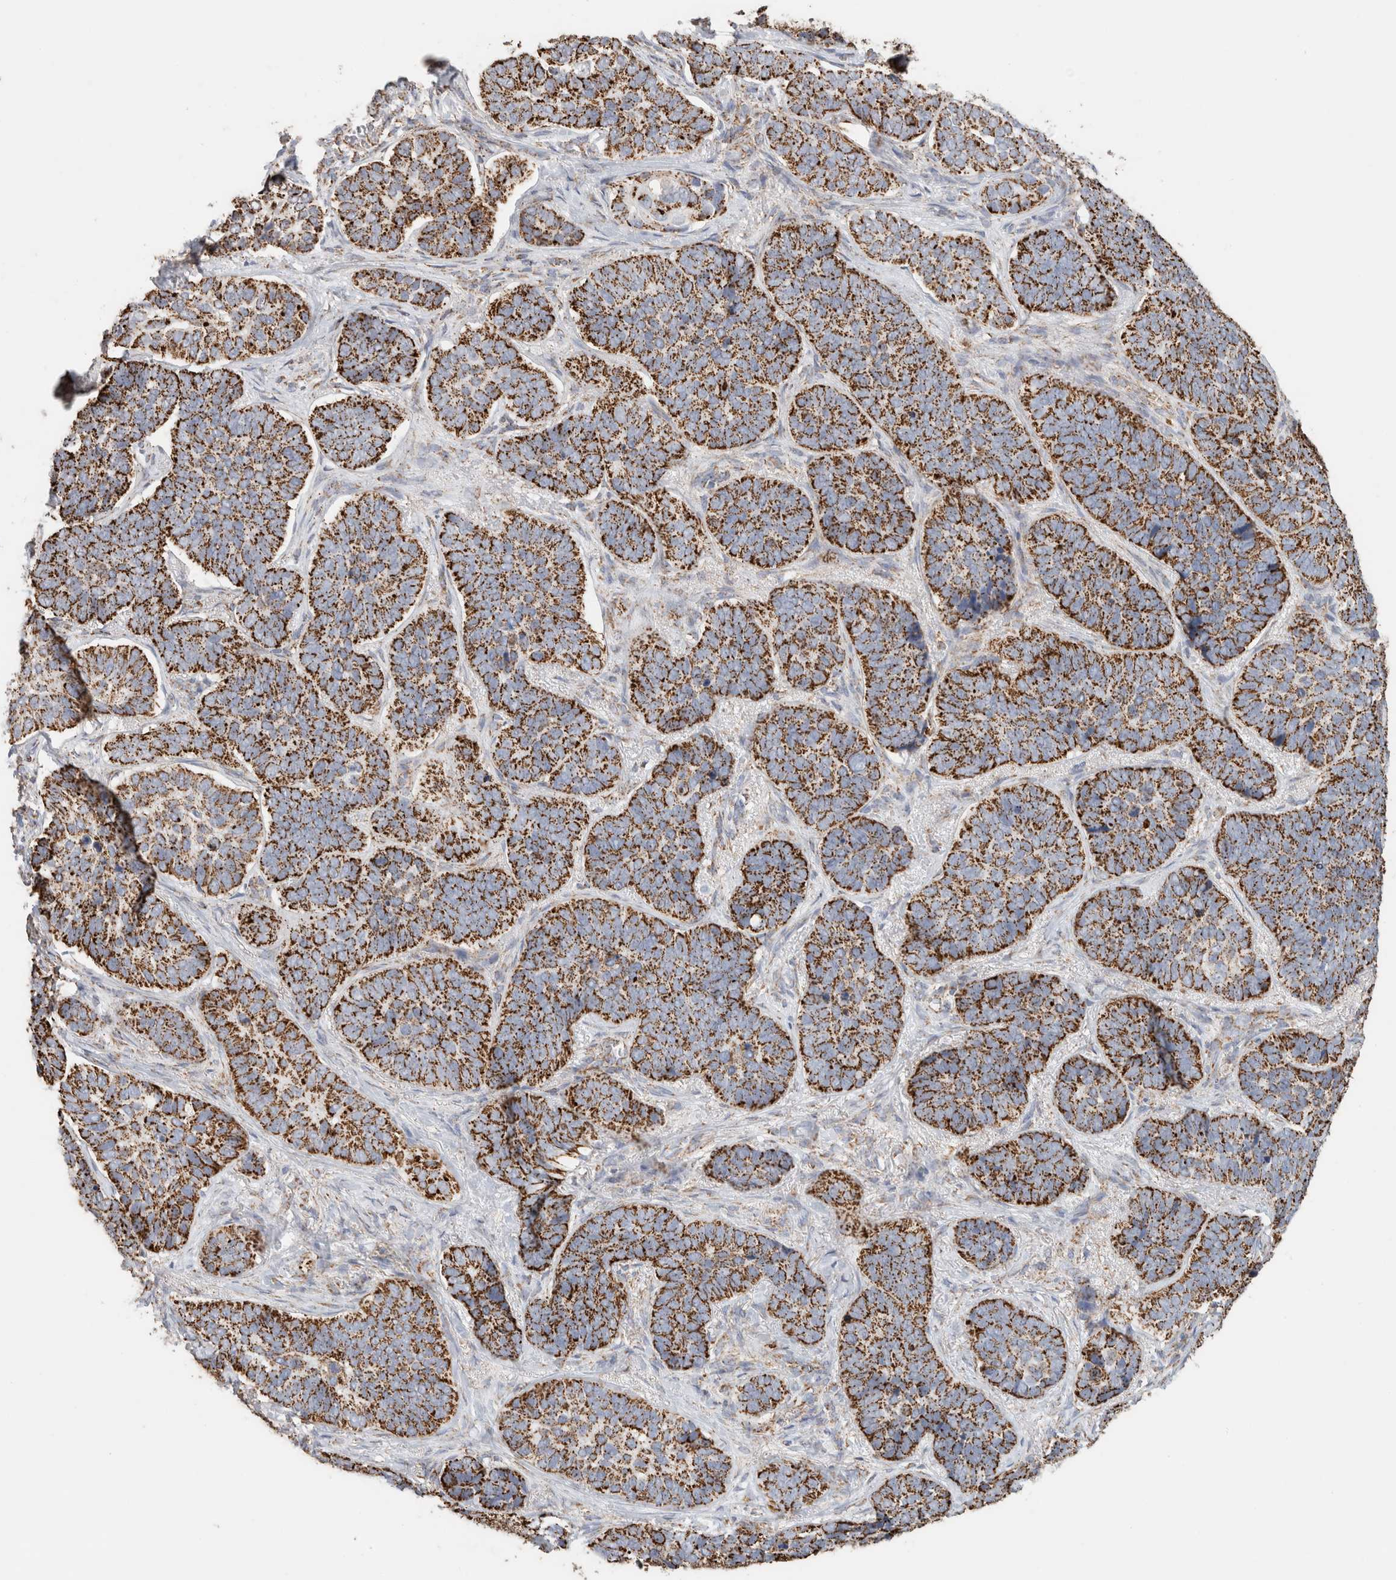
{"staining": {"intensity": "strong", "quantity": ">75%", "location": "cytoplasmic/membranous"}, "tissue": "skin cancer", "cell_type": "Tumor cells", "image_type": "cancer", "snomed": [{"axis": "morphology", "description": "Basal cell carcinoma"}, {"axis": "topography", "description": "Skin"}], "caption": "High-power microscopy captured an immunohistochemistry (IHC) image of skin cancer, revealing strong cytoplasmic/membranous expression in about >75% of tumor cells.", "gene": "C1QBP", "patient": {"sex": "male", "age": 62}}